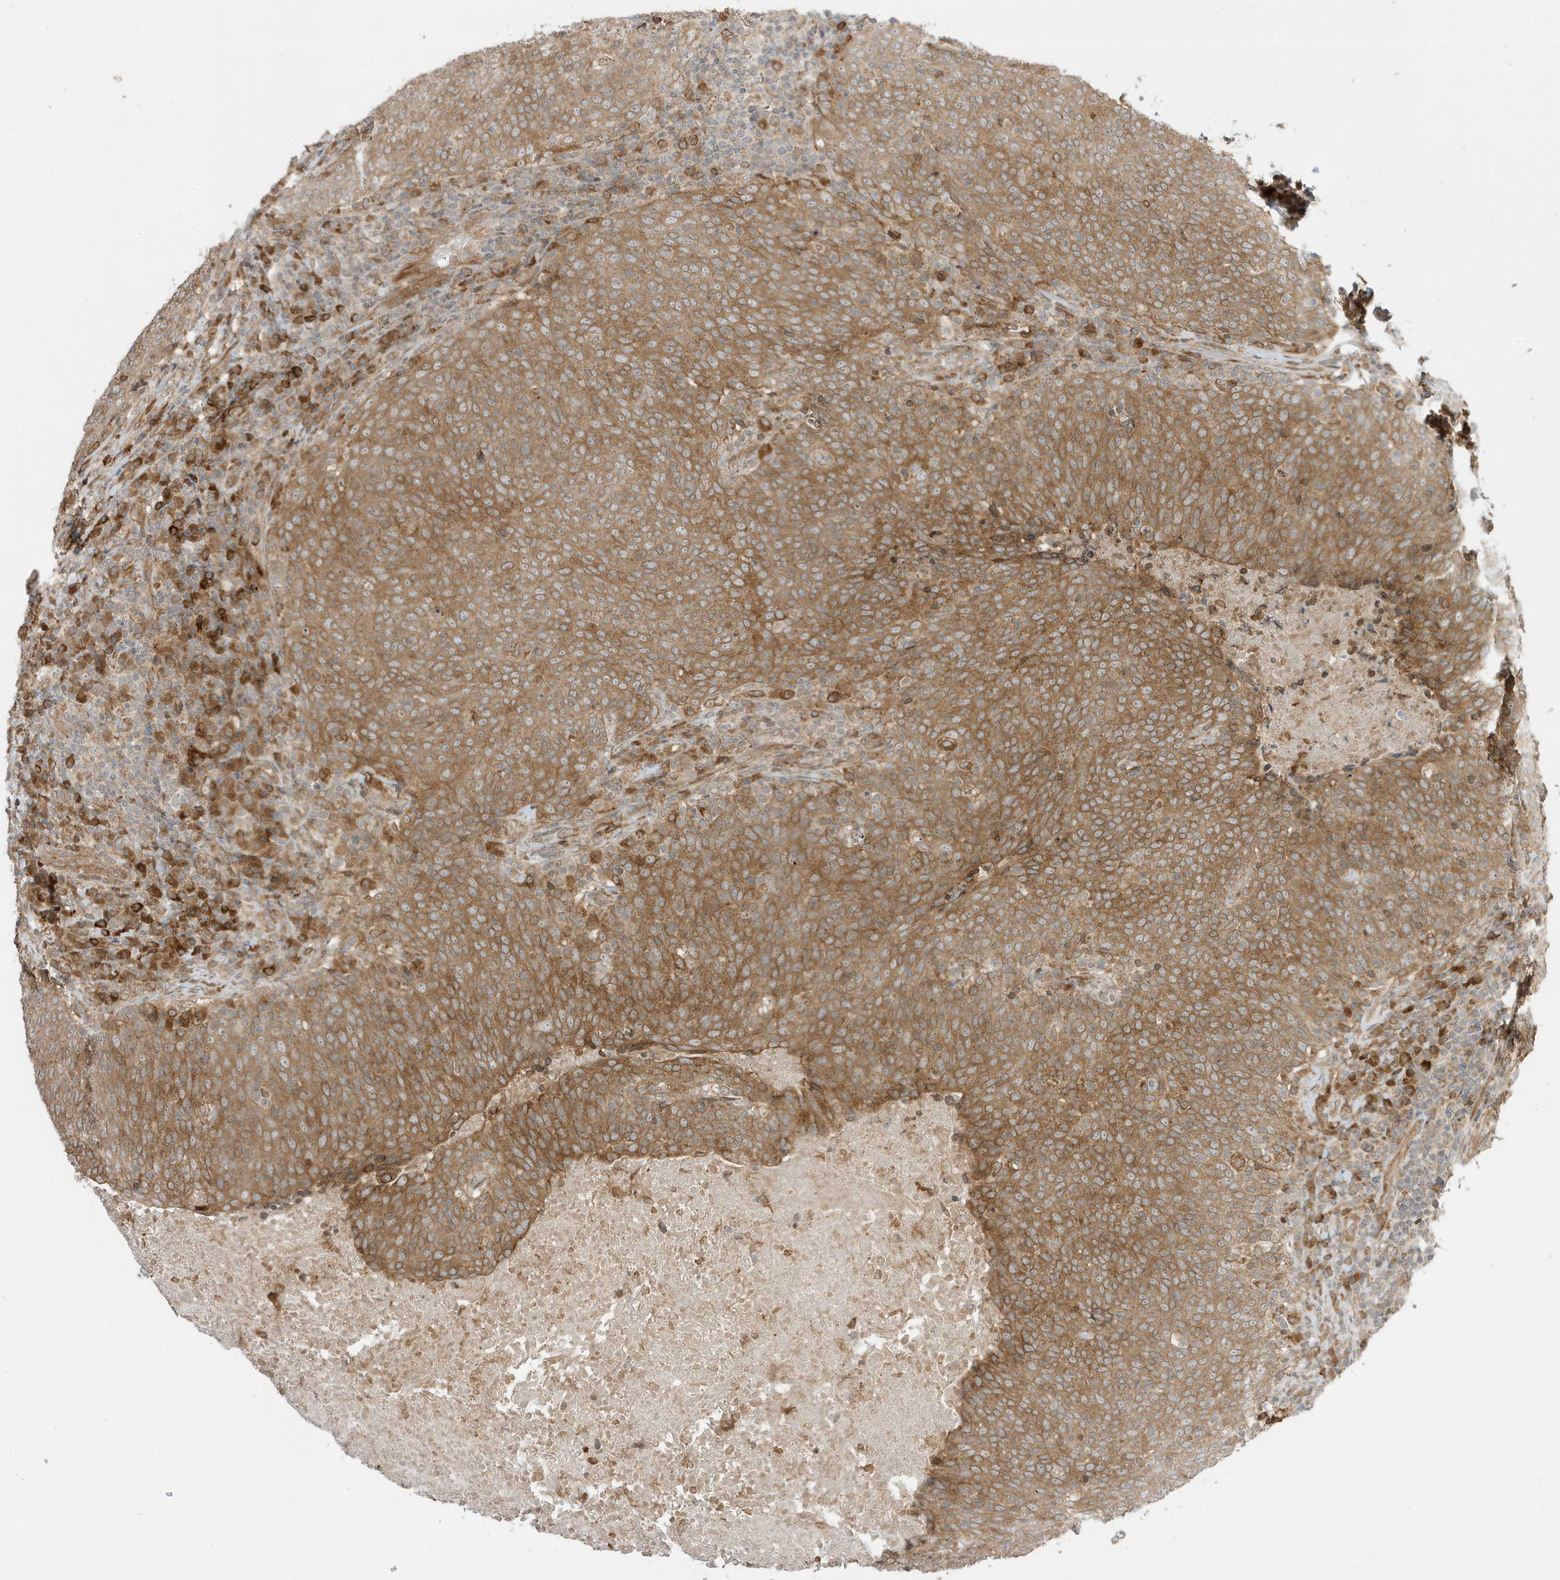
{"staining": {"intensity": "moderate", "quantity": ">75%", "location": "cytoplasmic/membranous"}, "tissue": "head and neck cancer", "cell_type": "Tumor cells", "image_type": "cancer", "snomed": [{"axis": "morphology", "description": "Squamous cell carcinoma, NOS"}, {"axis": "morphology", "description": "Squamous cell carcinoma, metastatic, NOS"}, {"axis": "topography", "description": "Lymph node"}, {"axis": "topography", "description": "Head-Neck"}], "caption": "Protein staining reveals moderate cytoplasmic/membranous expression in about >75% of tumor cells in head and neck cancer.", "gene": "SCARF2", "patient": {"sex": "male", "age": 62}}